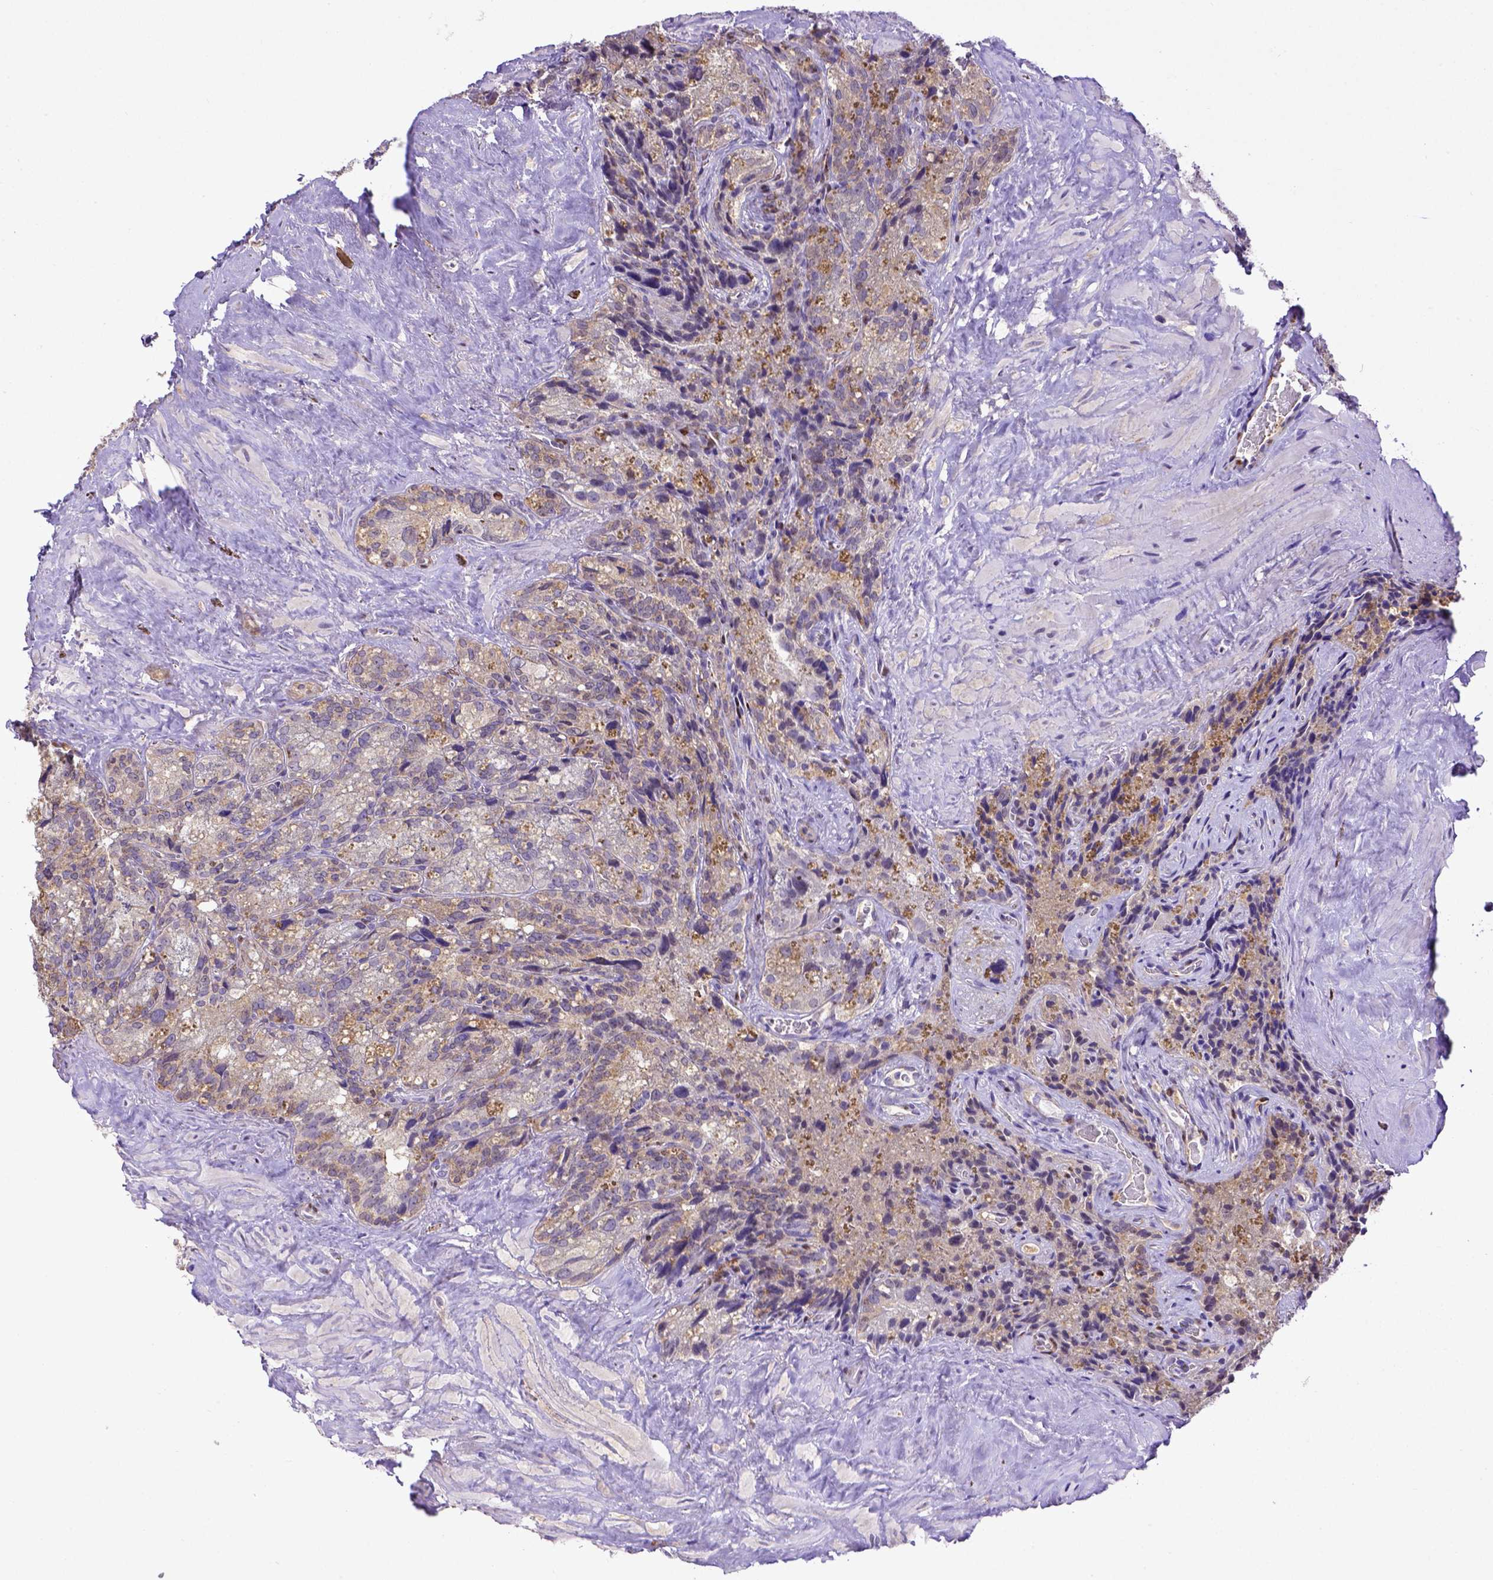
{"staining": {"intensity": "weak", "quantity": "25%-75%", "location": "cytoplasmic/membranous"}, "tissue": "seminal vesicle", "cell_type": "Glandular cells", "image_type": "normal", "snomed": [{"axis": "morphology", "description": "Normal tissue, NOS"}, {"axis": "topography", "description": "Prostate"}, {"axis": "topography", "description": "Seminal veicle"}], "caption": "Immunohistochemical staining of benign seminal vesicle displays low levels of weak cytoplasmic/membranous expression in about 25%-75% of glandular cells. (DAB (3,3'-diaminobenzidine) IHC with brightfield microscopy, high magnification).", "gene": "BTN1A1", "patient": {"sex": "male", "age": 71}}